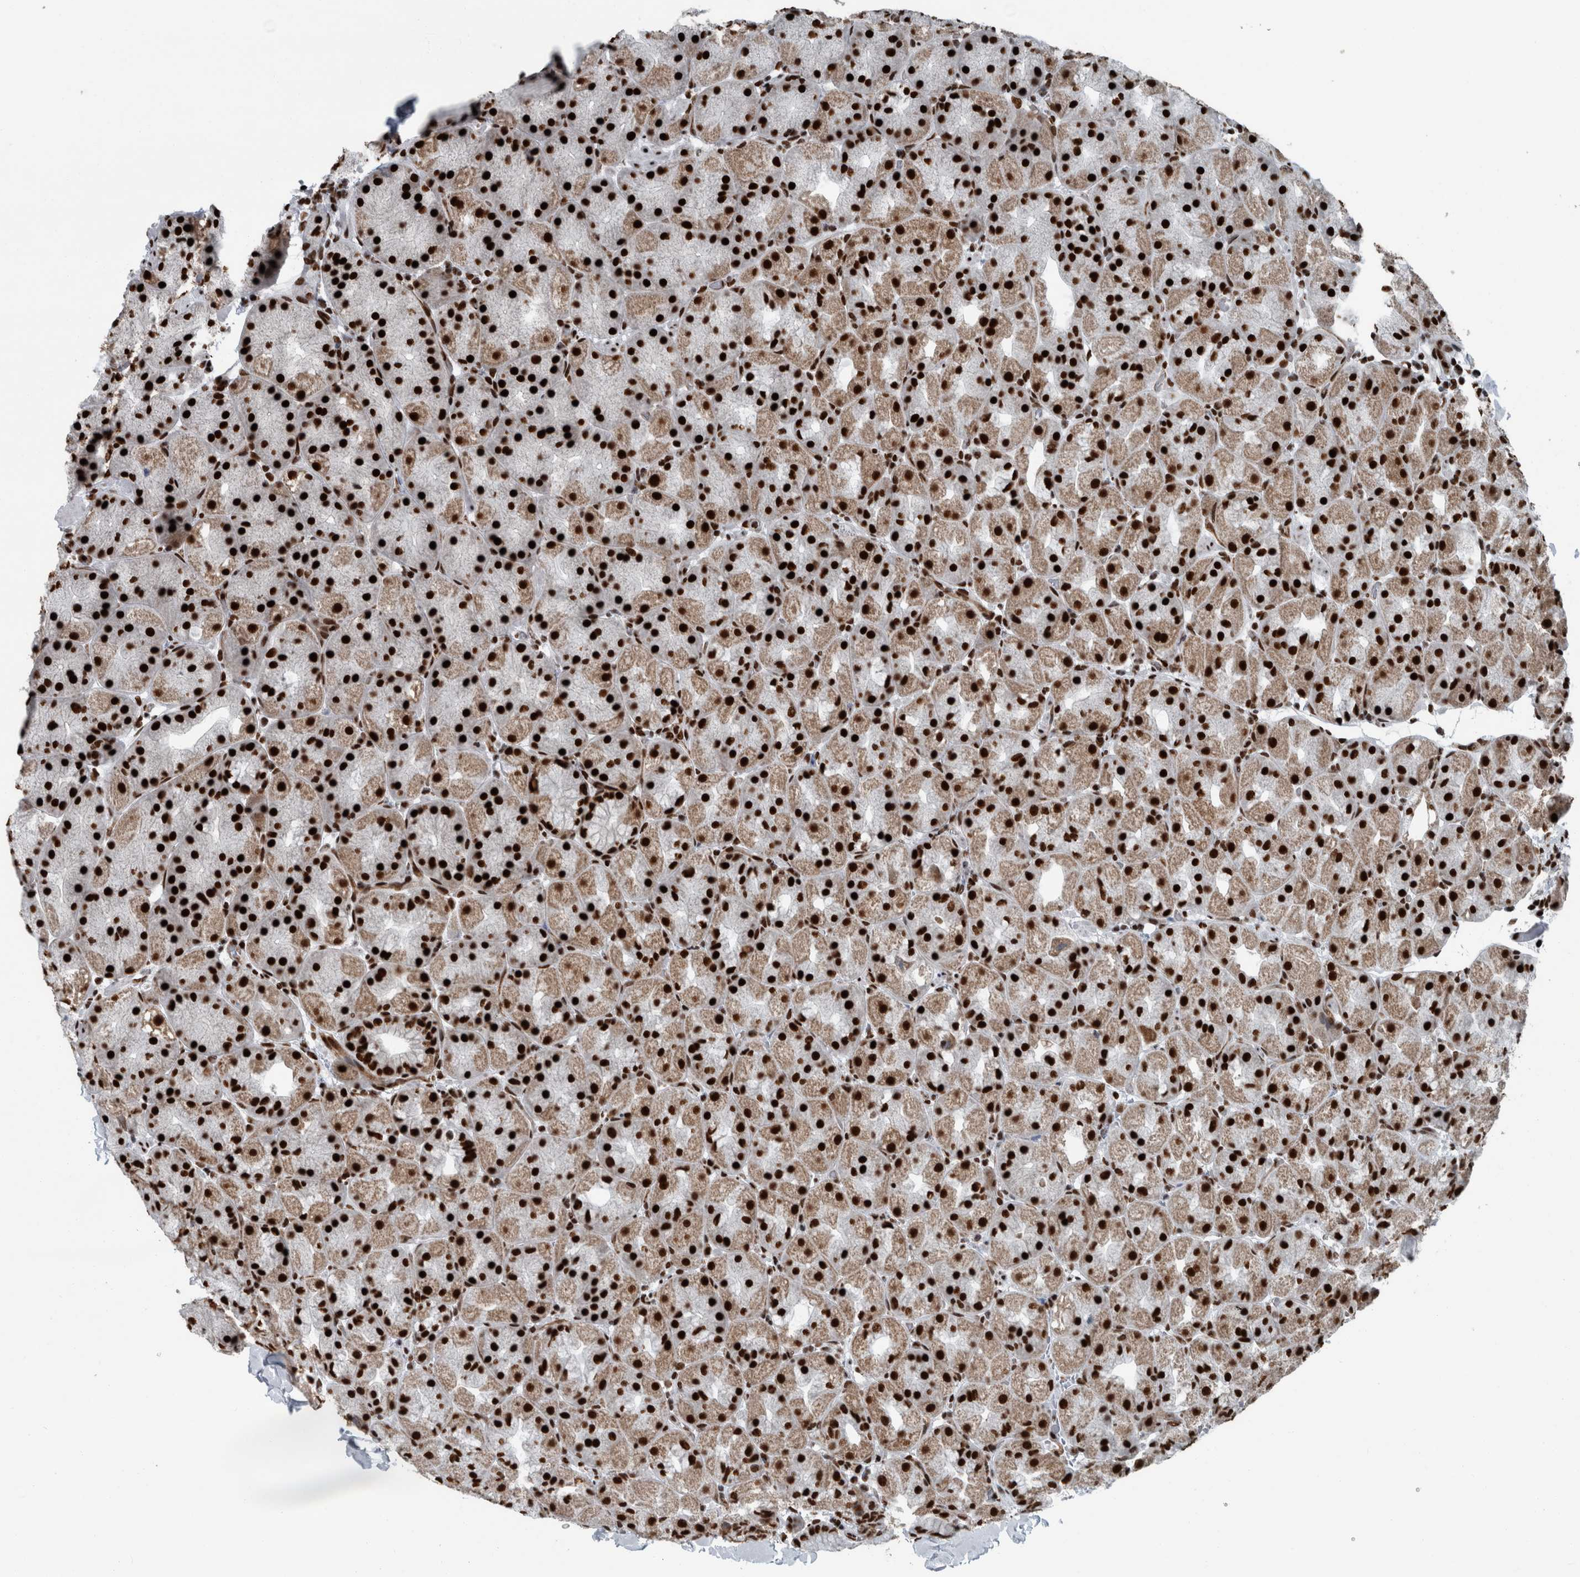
{"staining": {"intensity": "strong", "quantity": ">75%", "location": "nuclear"}, "tissue": "stomach", "cell_type": "Glandular cells", "image_type": "normal", "snomed": [{"axis": "morphology", "description": "Normal tissue, NOS"}, {"axis": "topography", "description": "Stomach, upper"}, {"axis": "topography", "description": "Stomach"}], "caption": "Stomach stained with DAB immunohistochemistry (IHC) shows high levels of strong nuclear expression in approximately >75% of glandular cells. The protein of interest is shown in brown color, while the nuclei are stained blue.", "gene": "DNMT3A", "patient": {"sex": "male", "age": 48}}